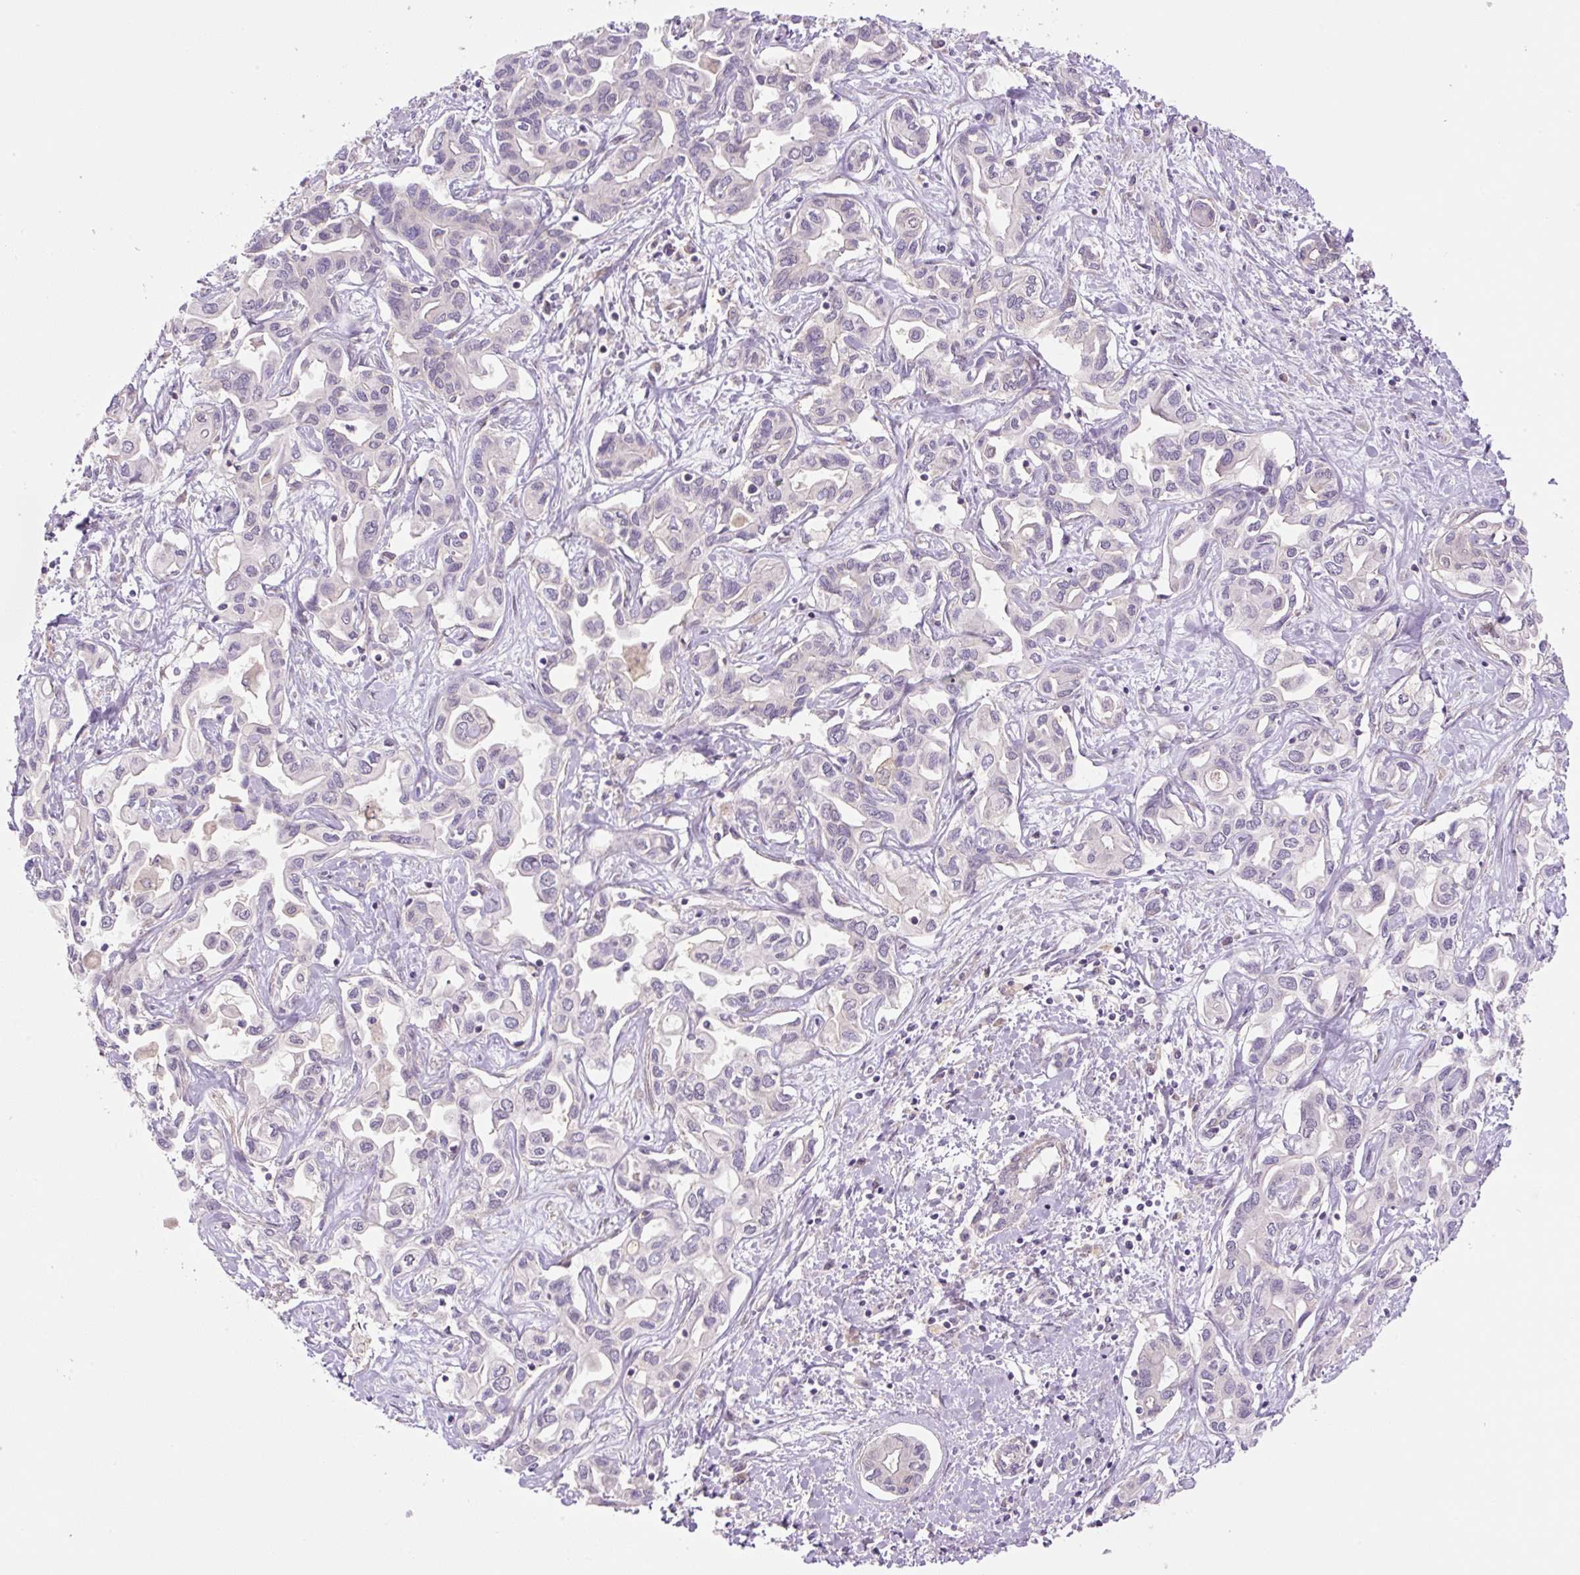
{"staining": {"intensity": "negative", "quantity": "none", "location": "none"}, "tissue": "liver cancer", "cell_type": "Tumor cells", "image_type": "cancer", "snomed": [{"axis": "morphology", "description": "Cholangiocarcinoma"}, {"axis": "topography", "description": "Liver"}], "caption": "This is an immunohistochemistry (IHC) histopathology image of liver cholangiocarcinoma. There is no positivity in tumor cells.", "gene": "COX8A", "patient": {"sex": "female", "age": 64}}